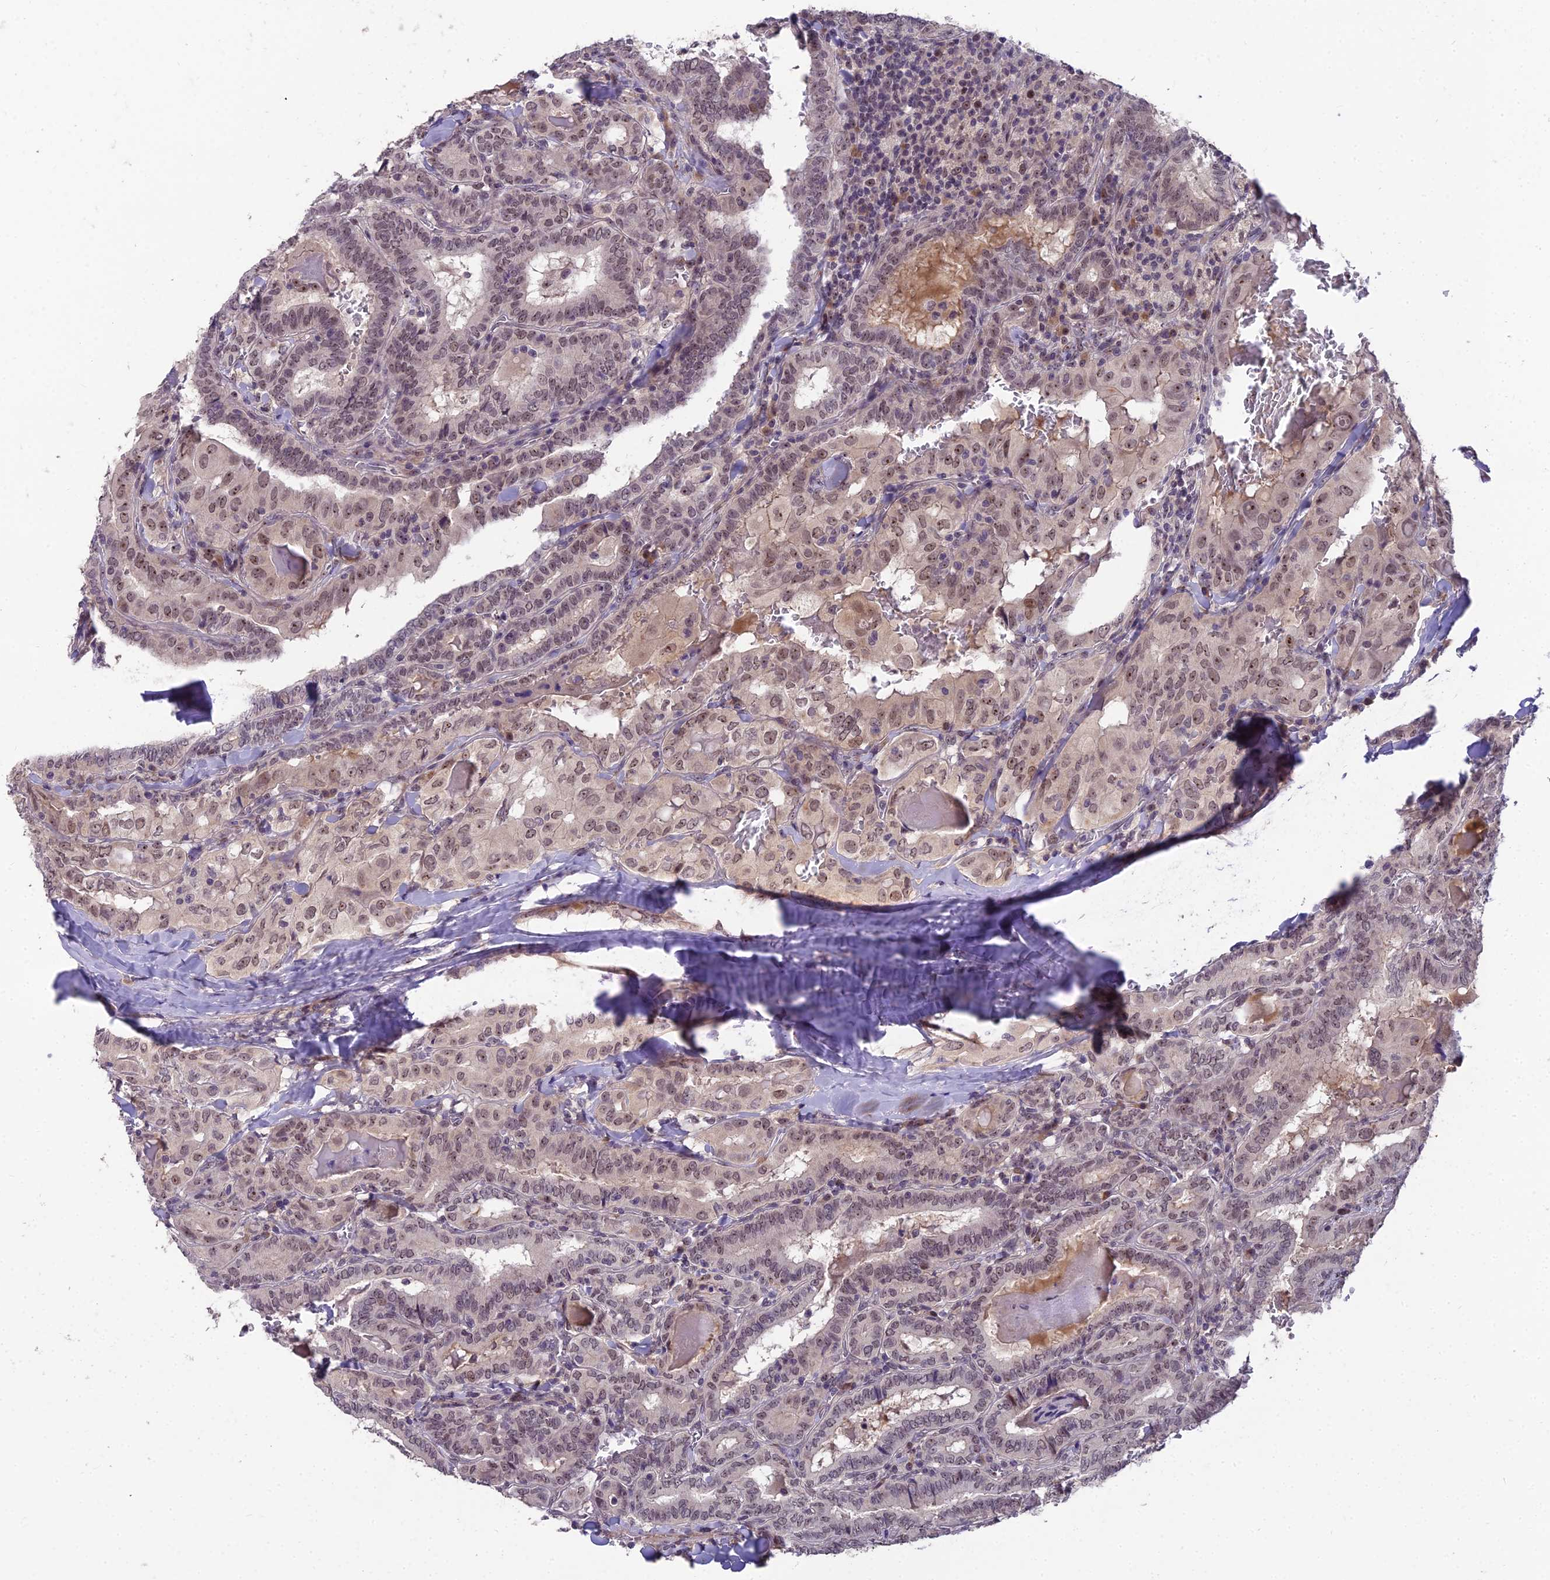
{"staining": {"intensity": "weak", "quantity": ">75%", "location": "nuclear"}, "tissue": "thyroid cancer", "cell_type": "Tumor cells", "image_type": "cancer", "snomed": [{"axis": "morphology", "description": "Papillary adenocarcinoma, NOS"}, {"axis": "topography", "description": "Thyroid gland"}], "caption": "Immunohistochemistry of human thyroid cancer (papillary adenocarcinoma) exhibits low levels of weak nuclear expression in about >75% of tumor cells. Immunohistochemistry stains the protein of interest in brown and the nuclei are stained blue.", "gene": "ZNF333", "patient": {"sex": "female", "age": 72}}